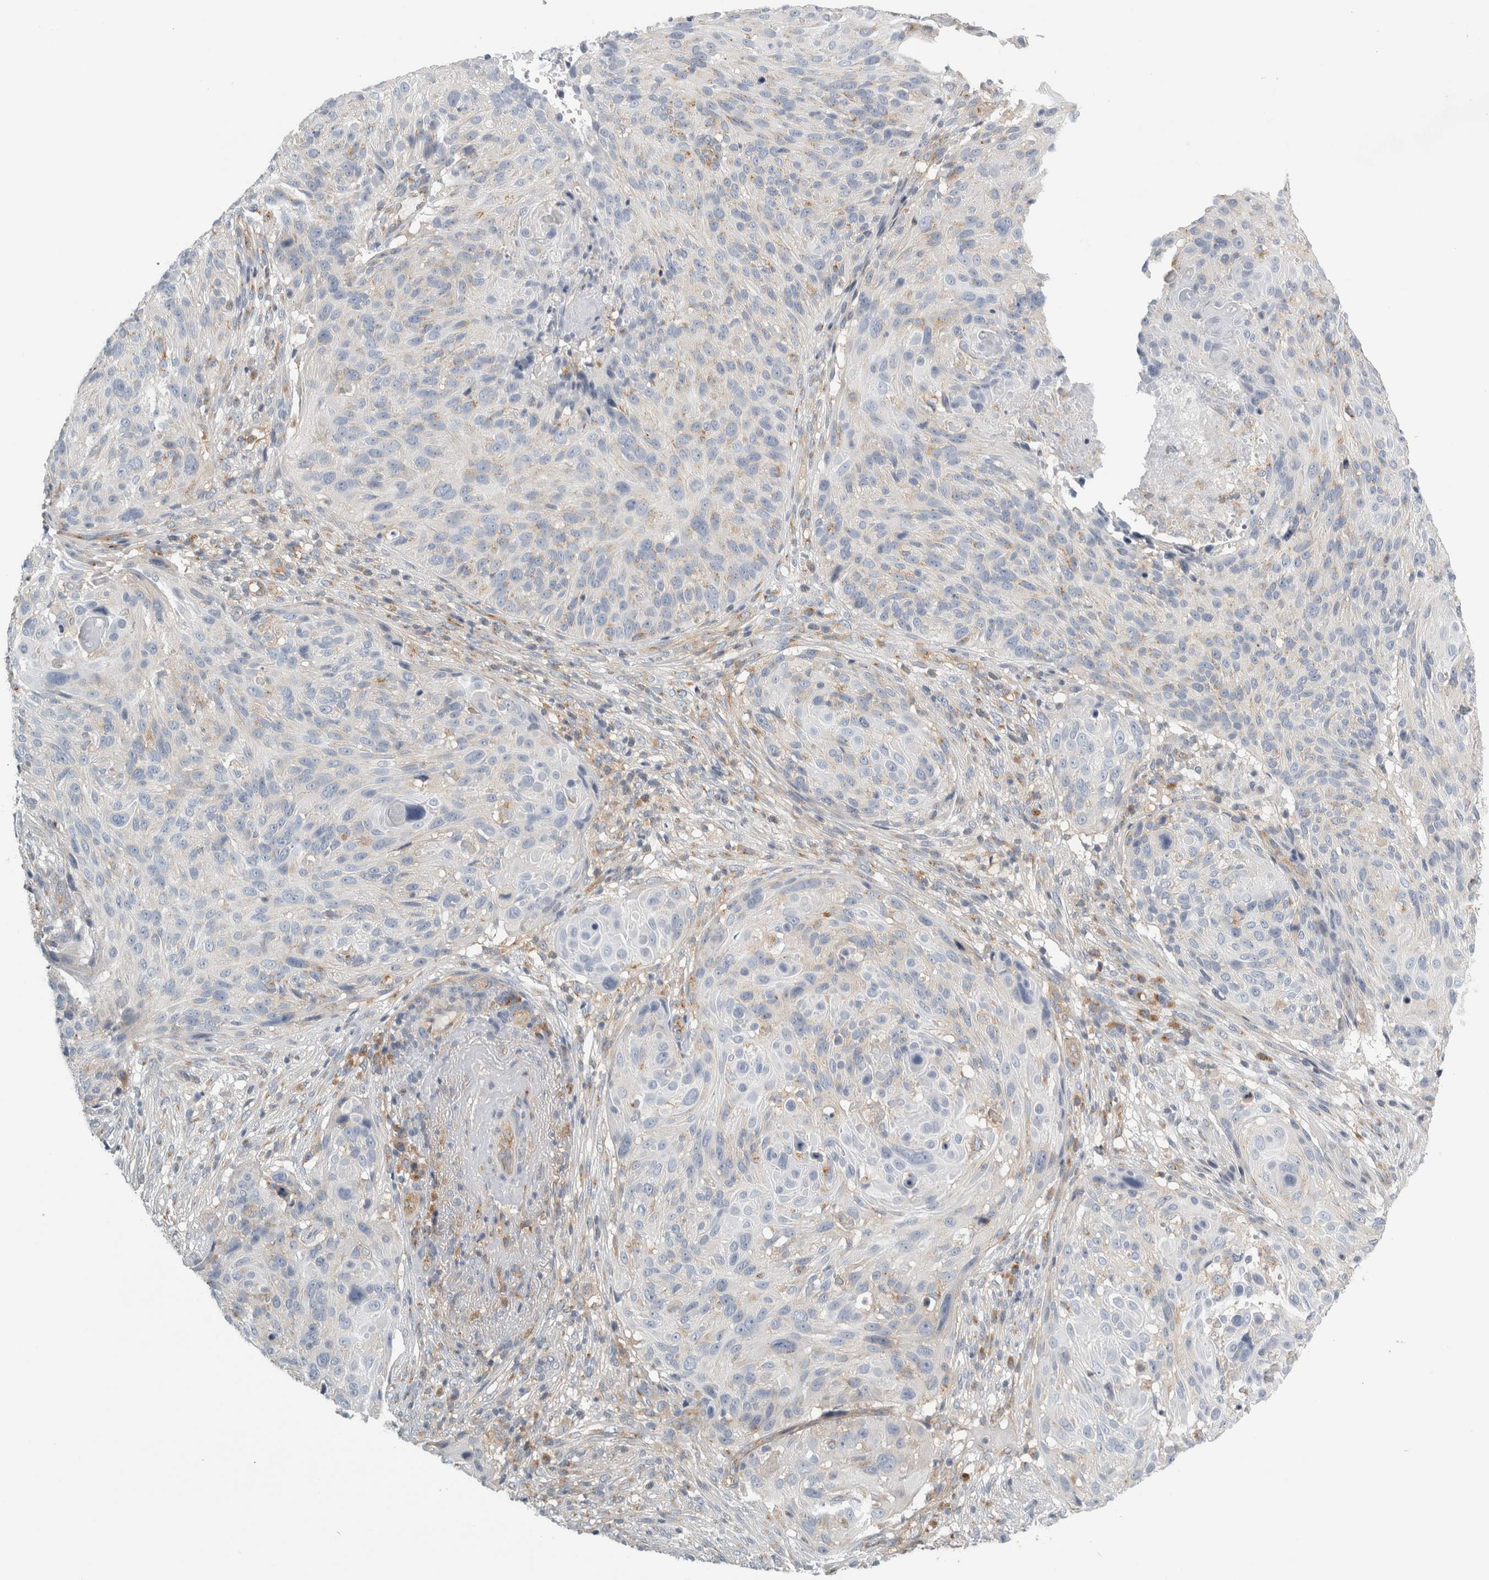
{"staining": {"intensity": "weak", "quantity": "<25%", "location": "cytoplasmic/membranous"}, "tissue": "cervical cancer", "cell_type": "Tumor cells", "image_type": "cancer", "snomed": [{"axis": "morphology", "description": "Squamous cell carcinoma, NOS"}, {"axis": "topography", "description": "Cervix"}], "caption": "There is no significant expression in tumor cells of squamous cell carcinoma (cervical).", "gene": "PEX6", "patient": {"sex": "female", "age": 74}}